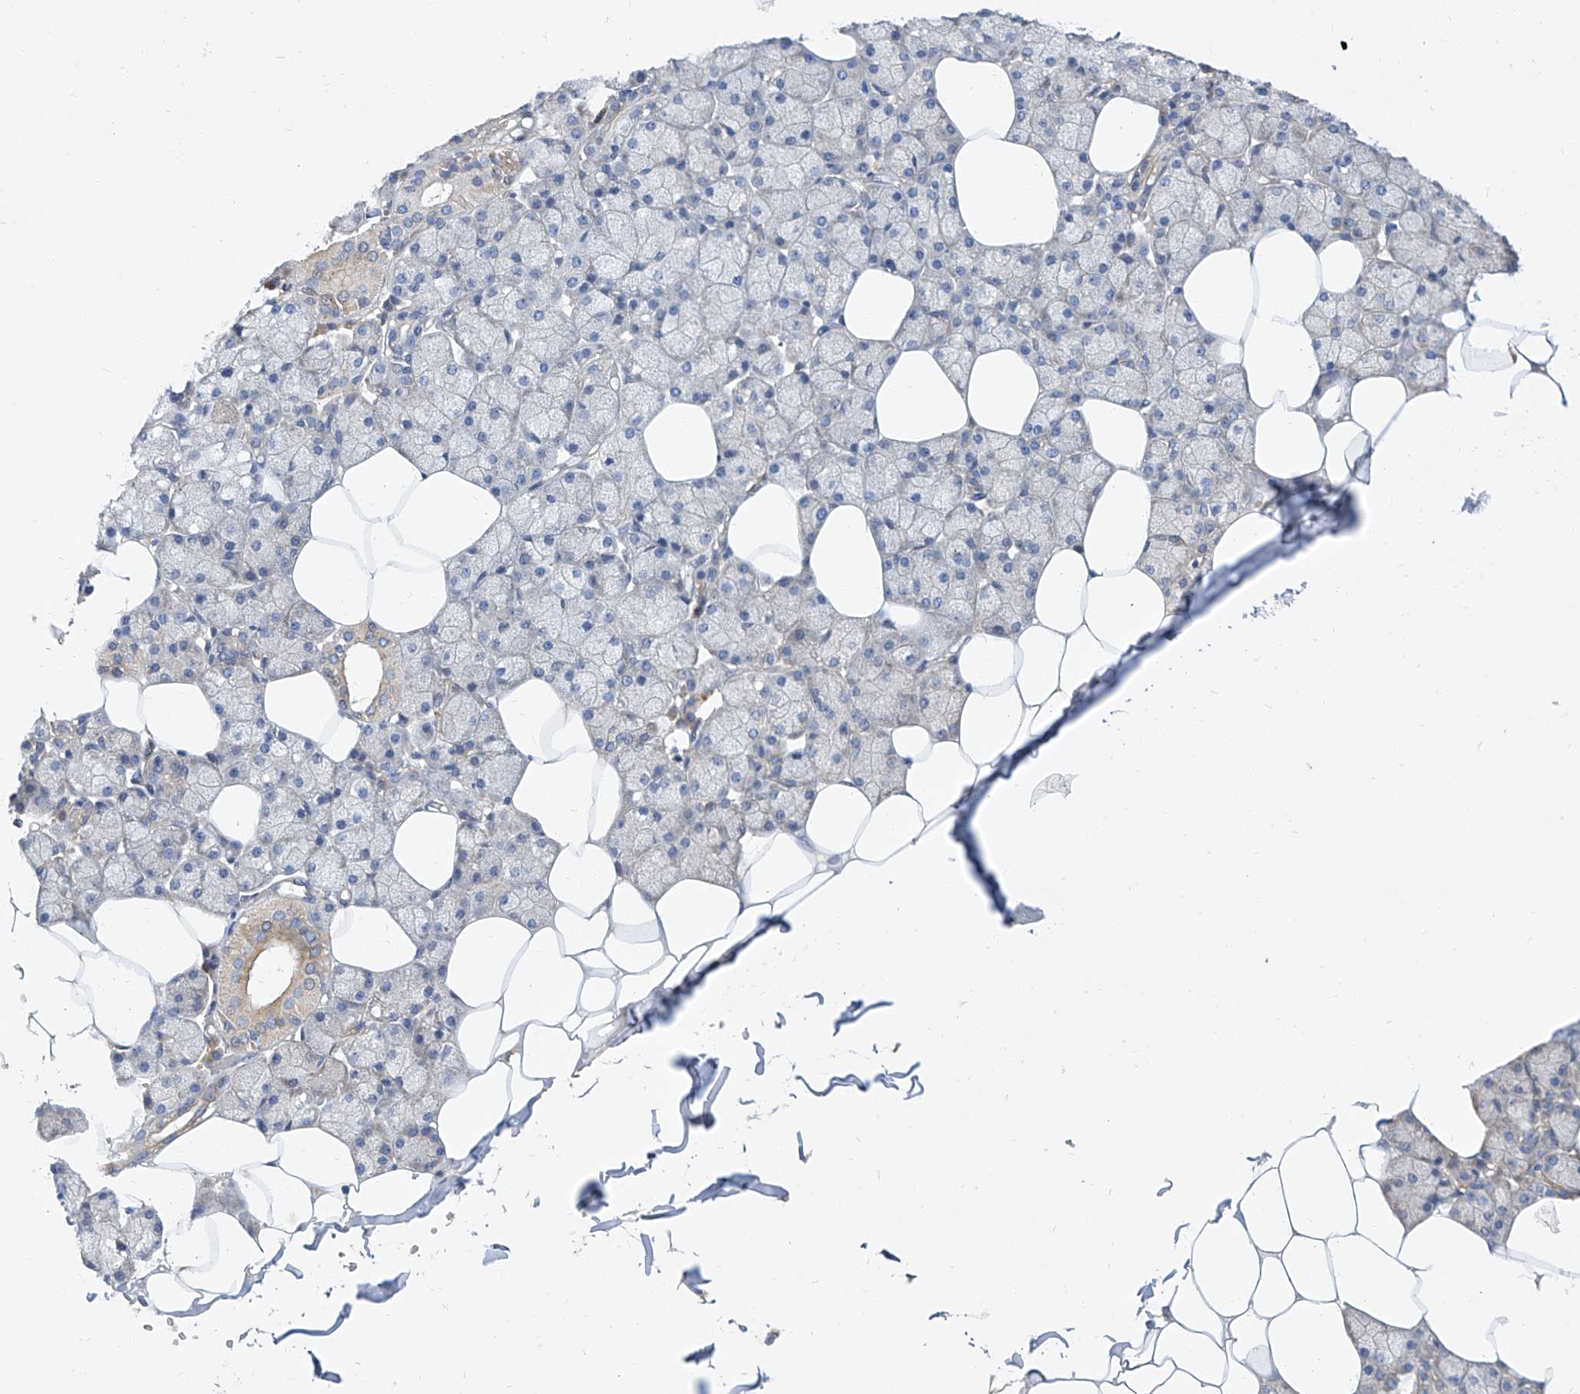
{"staining": {"intensity": "moderate", "quantity": "<25%", "location": "cytoplasmic/membranous"}, "tissue": "salivary gland", "cell_type": "Glandular cells", "image_type": "normal", "snomed": [{"axis": "morphology", "description": "Normal tissue, NOS"}, {"axis": "topography", "description": "Salivary gland"}], "caption": "A brown stain highlights moderate cytoplasmic/membranous staining of a protein in glandular cells of unremarkable human salivary gland.", "gene": "DIRAS3", "patient": {"sex": "male", "age": 62}}